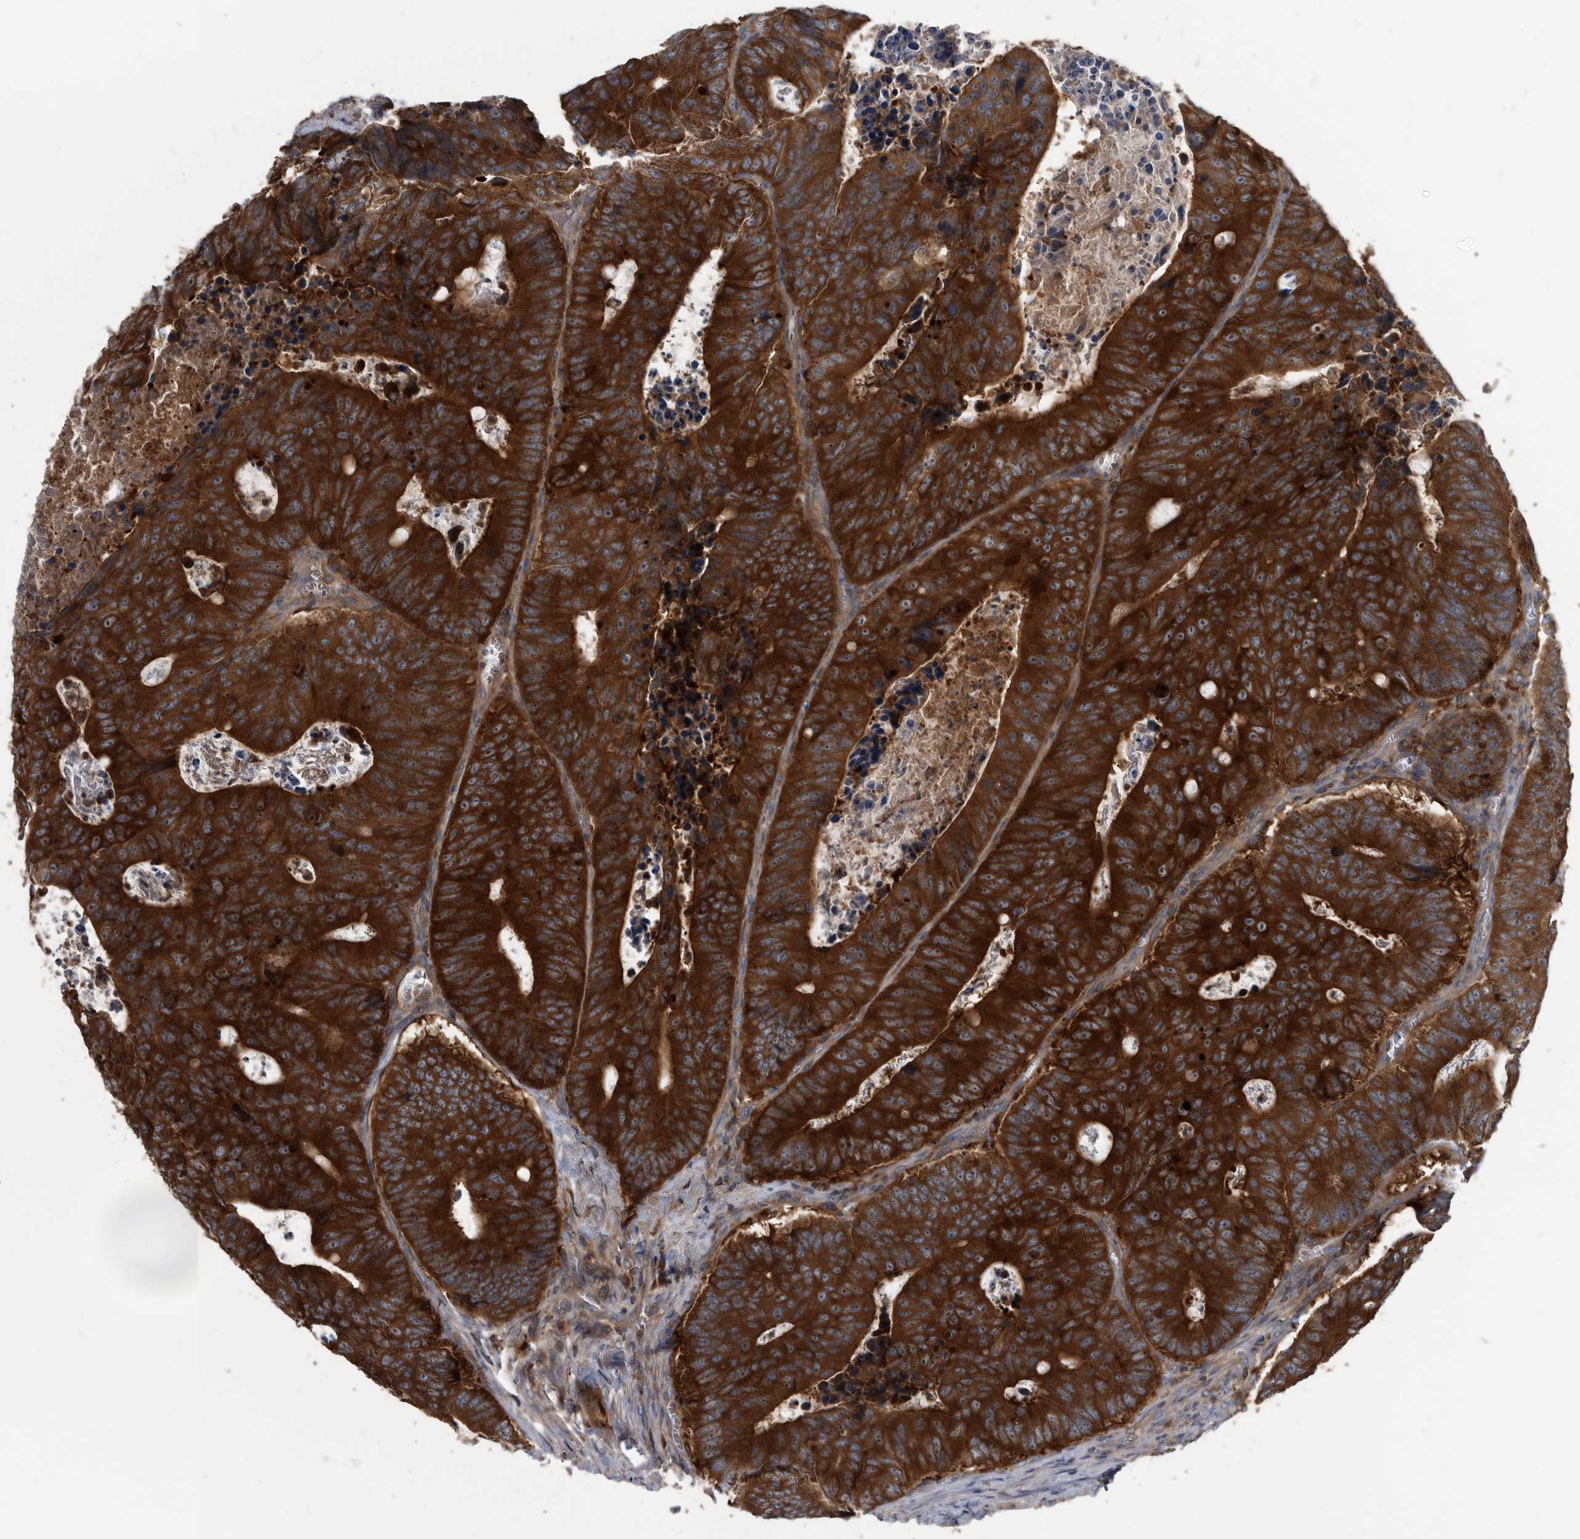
{"staining": {"intensity": "strong", "quantity": ">75%", "location": "cytoplasmic/membranous"}, "tissue": "colorectal cancer", "cell_type": "Tumor cells", "image_type": "cancer", "snomed": [{"axis": "morphology", "description": "Adenocarcinoma, NOS"}, {"axis": "topography", "description": "Colon"}], "caption": "Tumor cells exhibit high levels of strong cytoplasmic/membranous positivity in about >75% of cells in human adenocarcinoma (colorectal).", "gene": "APEH", "patient": {"sex": "male", "age": 87}}